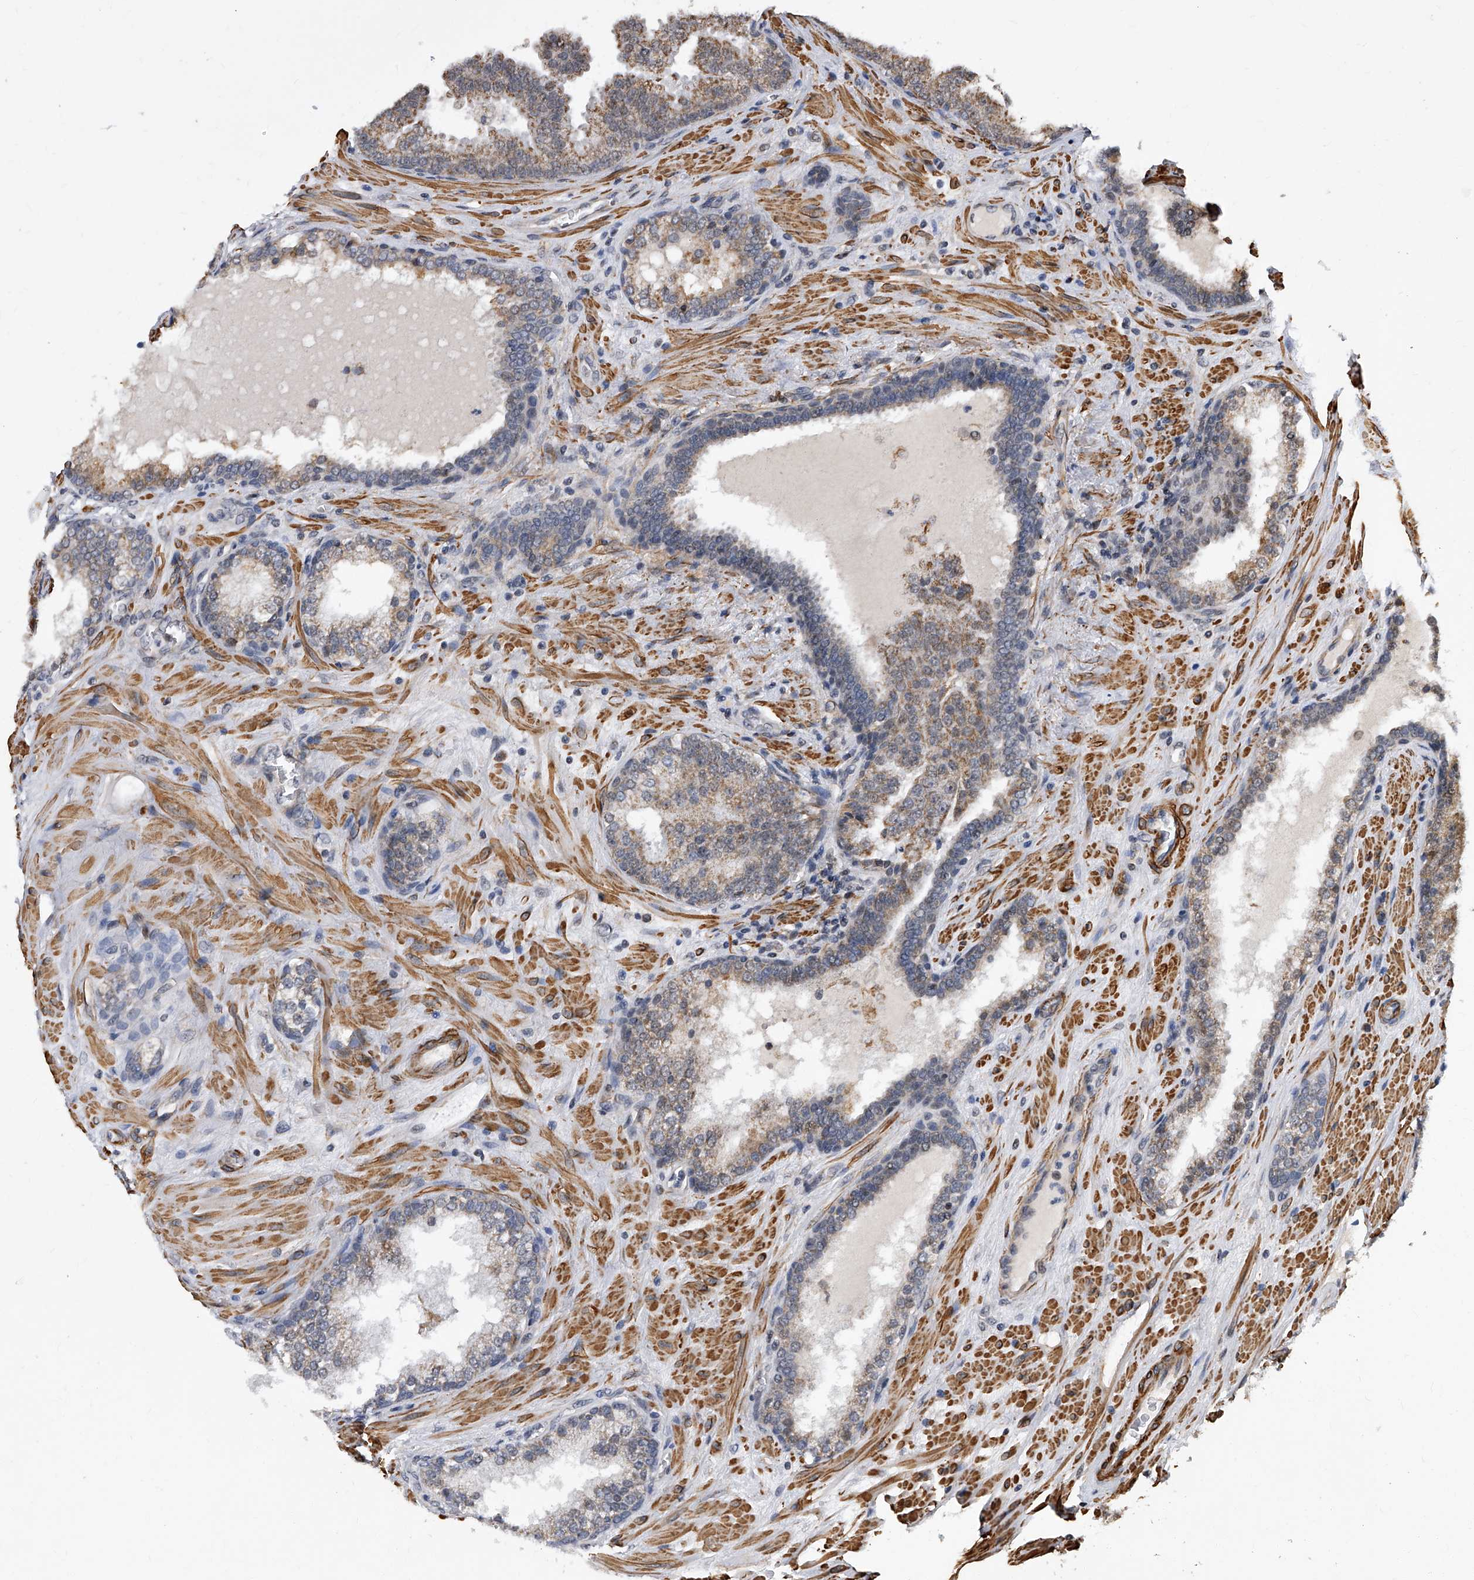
{"staining": {"intensity": "weak", "quantity": "<25%", "location": "cytoplasmic/membranous"}, "tissue": "prostate cancer", "cell_type": "Tumor cells", "image_type": "cancer", "snomed": [{"axis": "morphology", "description": "Adenocarcinoma, Low grade"}, {"axis": "topography", "description": "Prostate"}], "caption": "This is an immunohistochemistry histopathology image of prostate cancer (adenocarcinoma (low-grade)). There is no staining in tumor cells.", "gene": "DUSP22", "patient": {"sex": "male", "age": 67}}